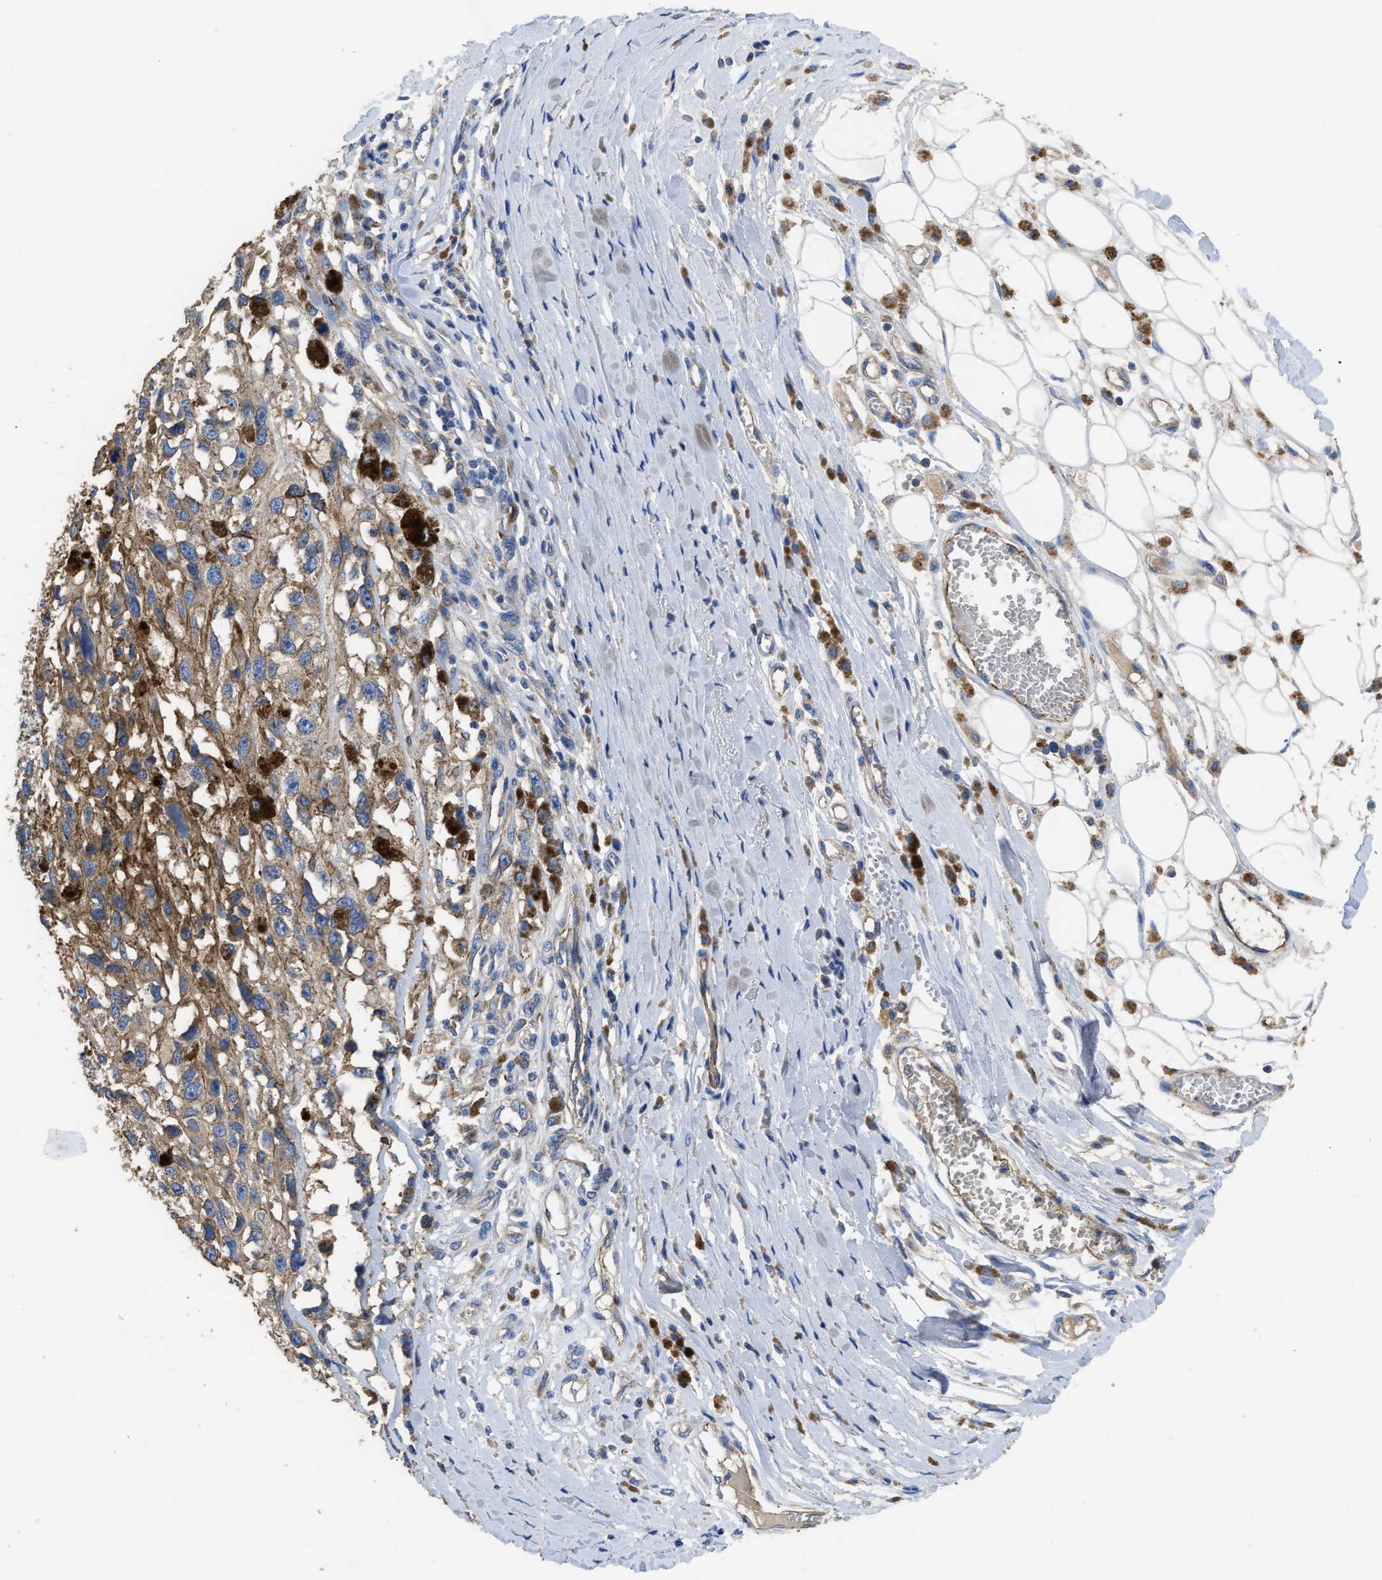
{"staining": {"intensity": "negative", "quantity": "none", "location": "none"}, "tissue": "melanoma", "cell_type": "Tumor cells", "image_type": "cancer", "snomed": [{"axis": "morphology", "description": "Malignant melanoma, Metastatic site"}, {"axis": "topography", "description": "Lymph node"}], "caption": "Tumor cells show no significant protein staining in melanoma. (DAB immunohistochemistry (IHC) with hematoxylin counter stain).", "gene": "USP4", "patient": {"sex": "male", "age": 59}}